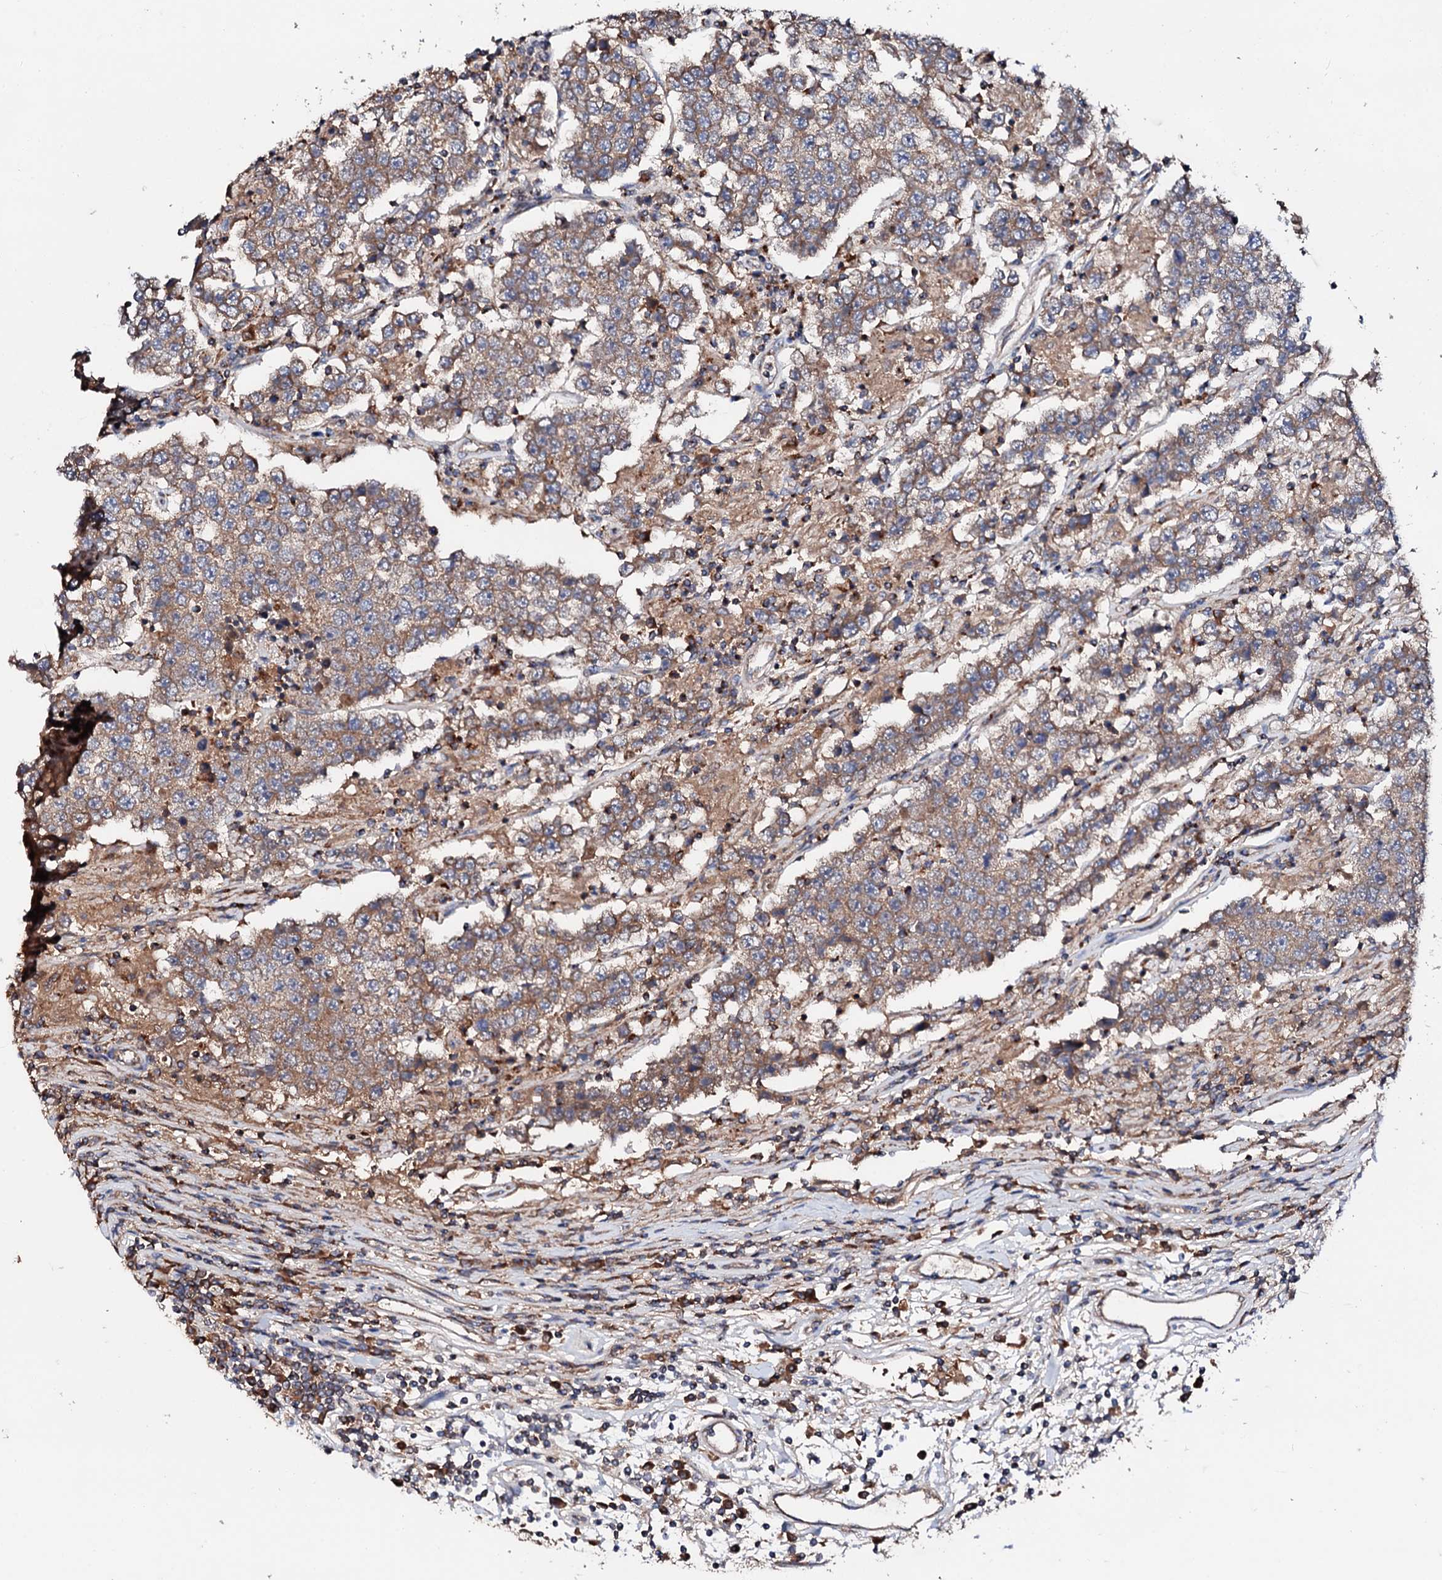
{"staining": {"intensity": "moderate", "quantity": "25%-75%", "location": "cytoplasmic/membranous"}, "tissue": "testis cancer", "cell_type": "Tumor cells", "image_type": "cancer", "snomed": [{"axis": "morphology", "description": "Normal tissue, NOS"}, {"axis": "morphology", "description": "Urothelial carcinoma, High grade"}, {"axis": "morphology", "description": "Seminoma, NOS"}, {"axis": "morphology", "description": "Carcinoma, Embryonal, NOS"}, {"axis": "topography", "description": "Urinary bladder"}, {"axis": "topography", "description": "Testis"}], "caption": "Testis urothelial carcinoma (high-grade) was stained to show a protein in brown. There is medium levels of moderate cytoplasmic/membranous staining in about 25%-75% of tumor cells.", "gene": "ST3GAL1", "patient": {"sex": "male", "age": 41}}